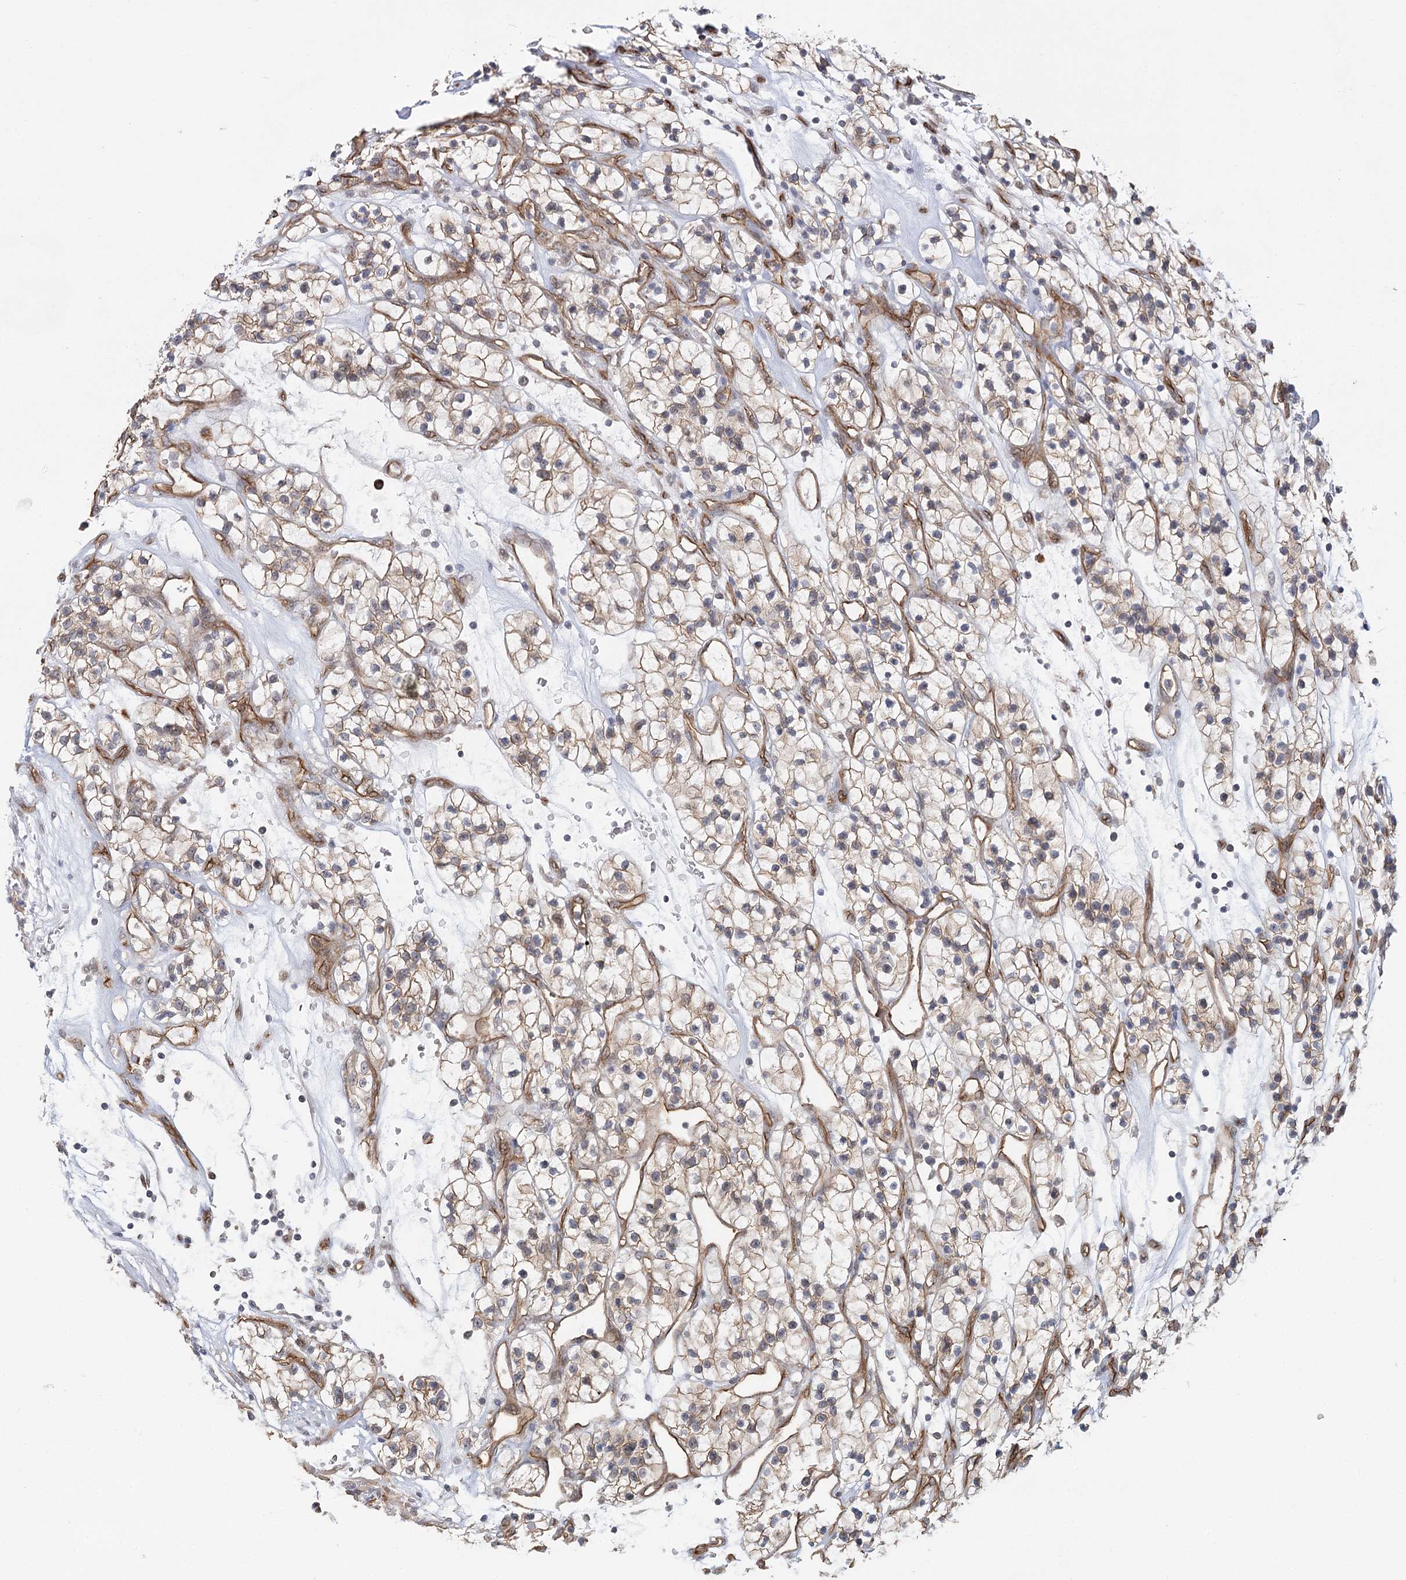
{"staining": {"intensity": "weak", "quantity": ">75%", "location": "cytoplasmic/membranous"}, "tissue": "renal cancer", "cell_type": "Tumor cells", "image_type": "cancer", "snomed": [{"axis": "morphology", "description": "Adenocarcinoma, NOS"}, {"axis": "topography", "description": "Kidney"}], "caption": "This histopathology image displays immunohistochemistry (IHC) staining of adenocarcinoma (renal), with low weak cytoplasmic/membranous expression in about >75% of tumor cells.", "gene": "RPP14", "patient": {"sex": "female", "age": 57}}